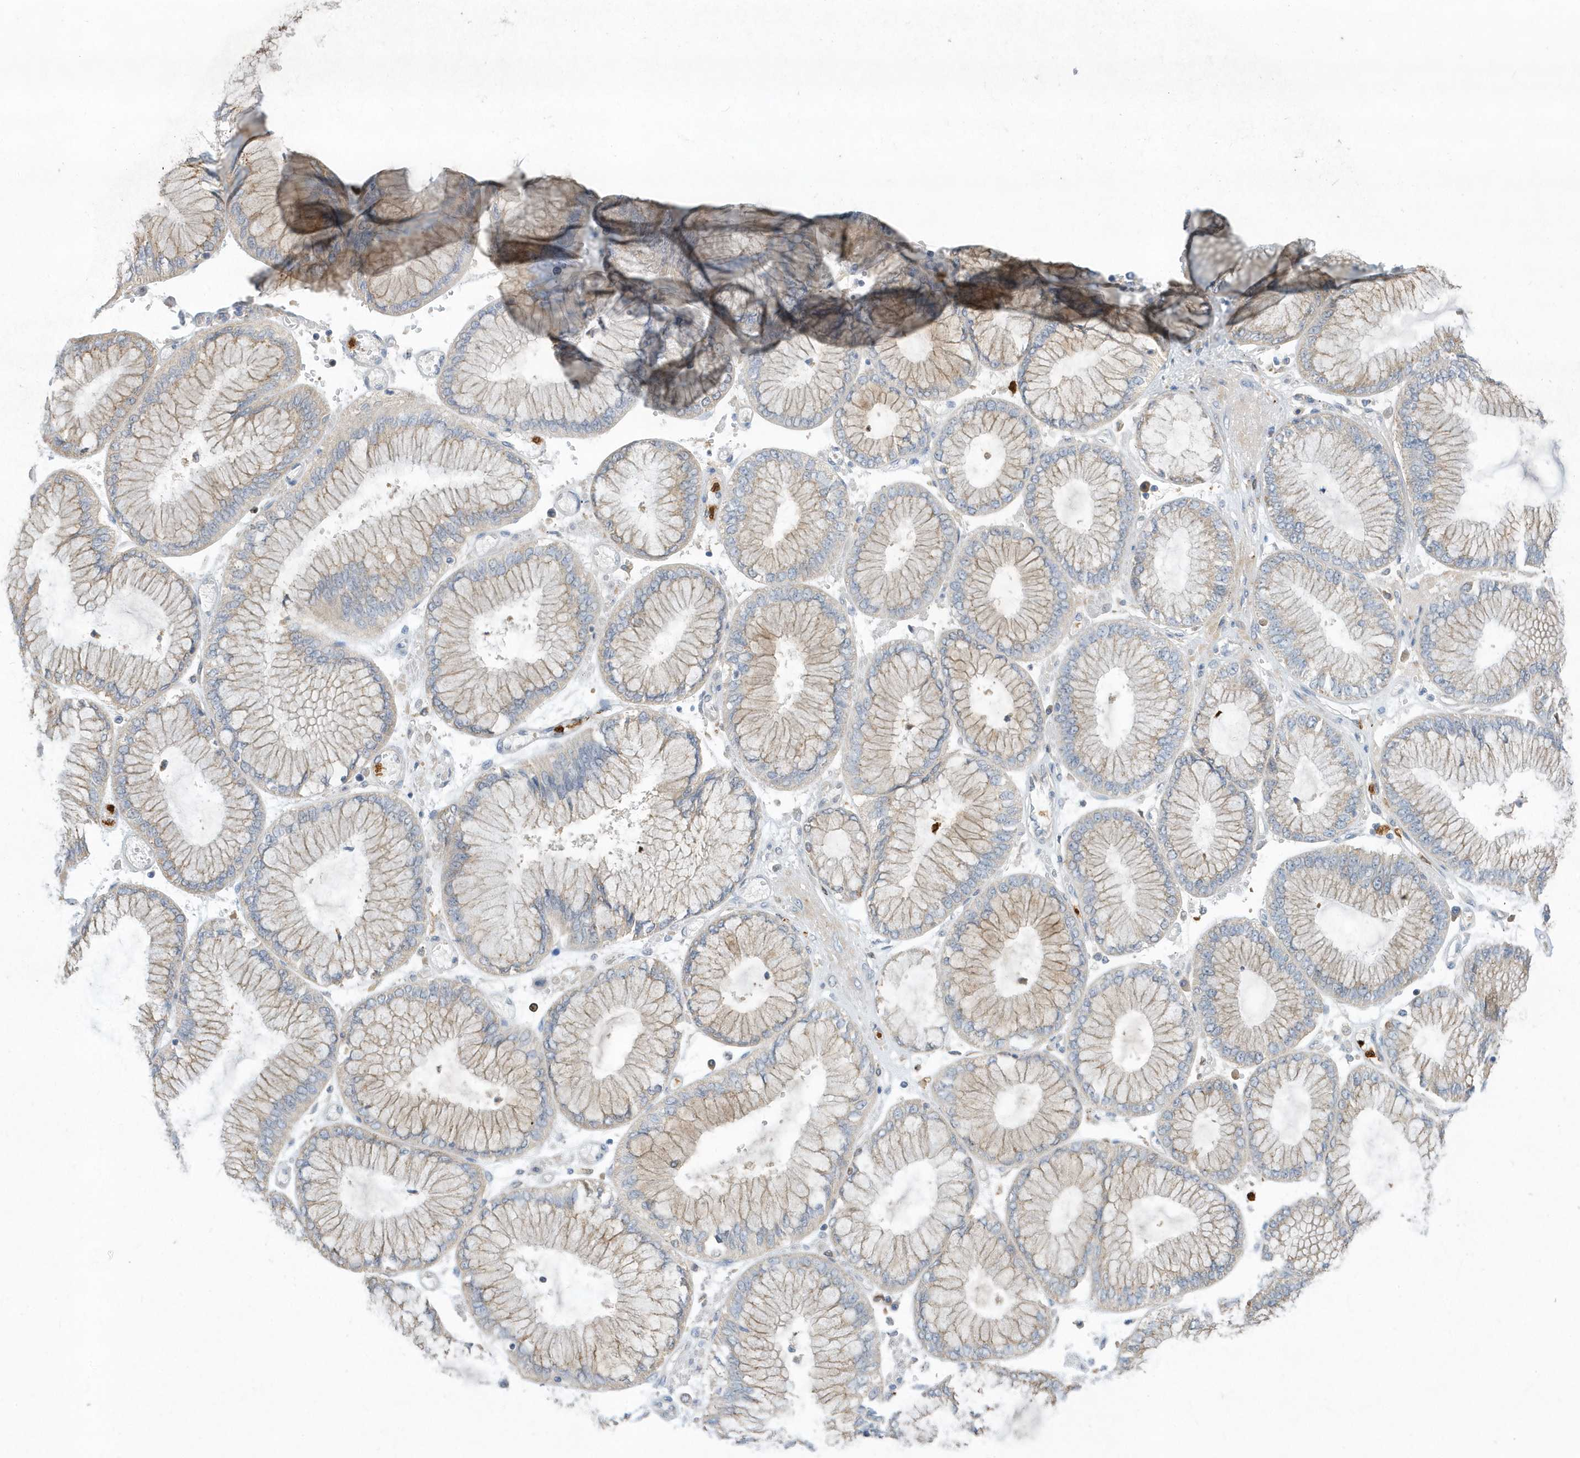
{"staining": {"intensity": "weak", "quantity": "25%-75%", "location": "cytoplasmic/membranous"}, "tissue": "stomach cancer", "cell_type": "Tumor cells", "image_type": "cancer", "snomed": [{"axis": "morphology", "description": "Adenocarcinoma, NOS"}, {"axis": "topography", "description": "Stomach"}], "caption": "Immunohistochemistry (IHC) of stomach cancer (adenocarcinoma) exhibits low levels of weak cytoplasmic/membranous positivity in about 25%-75% of tumor cells. The staining was performed using DAB (3,3'-diaminobenzidine) to visualize the protein expression in brown, while the nuclei were stained in blue with hematoxylin (Magnification: 20x).", "gene": "DPP9", "patient": {"sex": "male", "age": 76}}